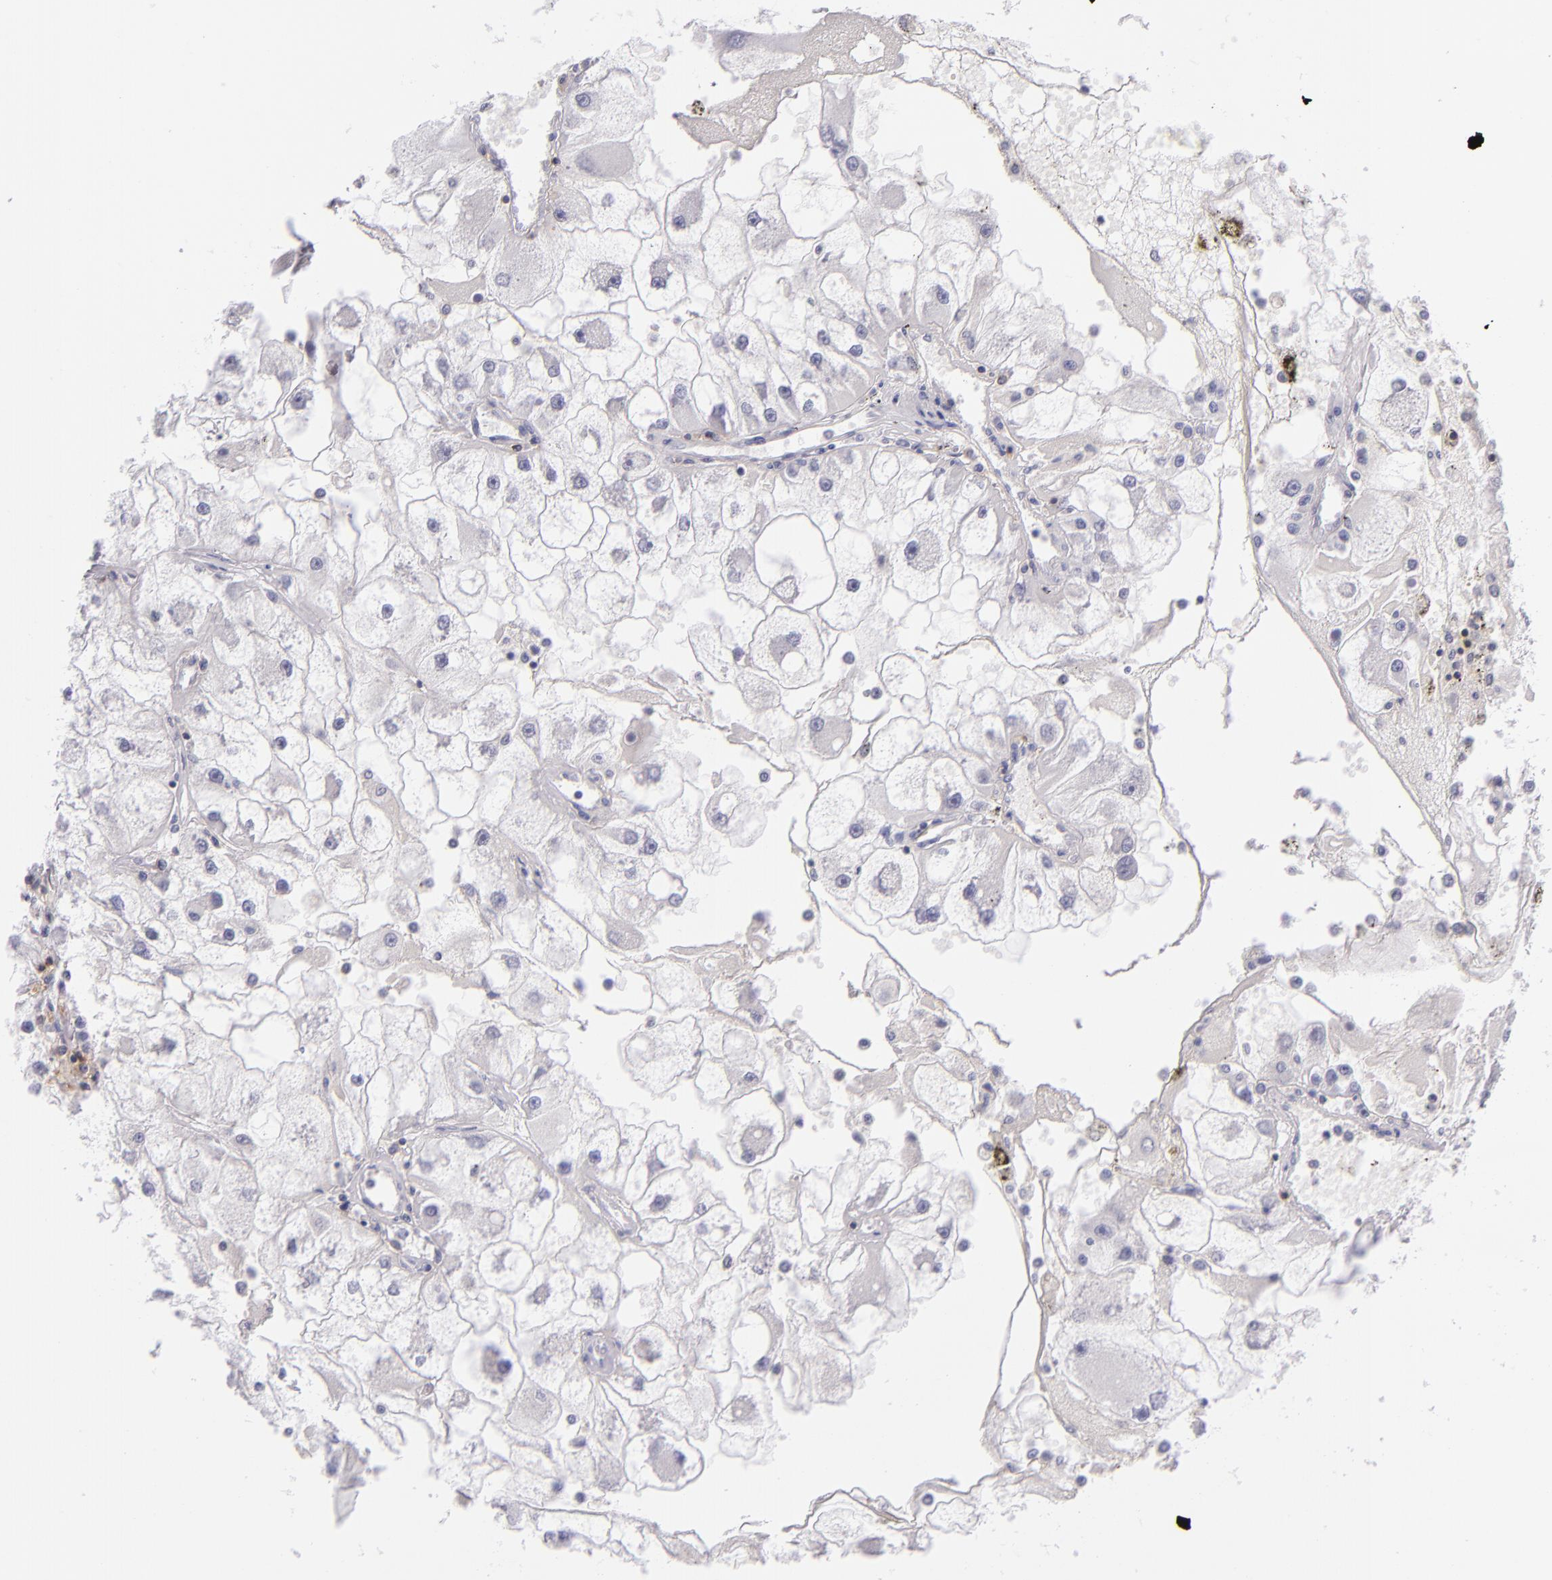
{"staining": {"intensity": "negative", "quantity": "none", "location": "none"}, "tissue": "renal cancer", "cell_type": "Tumor cells", "image_type": "cancer", "snomed": [{"axis": "morphology", "description": "Adenocarcinoma, NOS"}, {"axis": "topography", "description": "Kidney"}], "caption": "The histopathology image demonstrates no significant expression in tumor cells of renal cancer.", "gene": "CD48", "patient": {"sex": "female", "age": 73}}